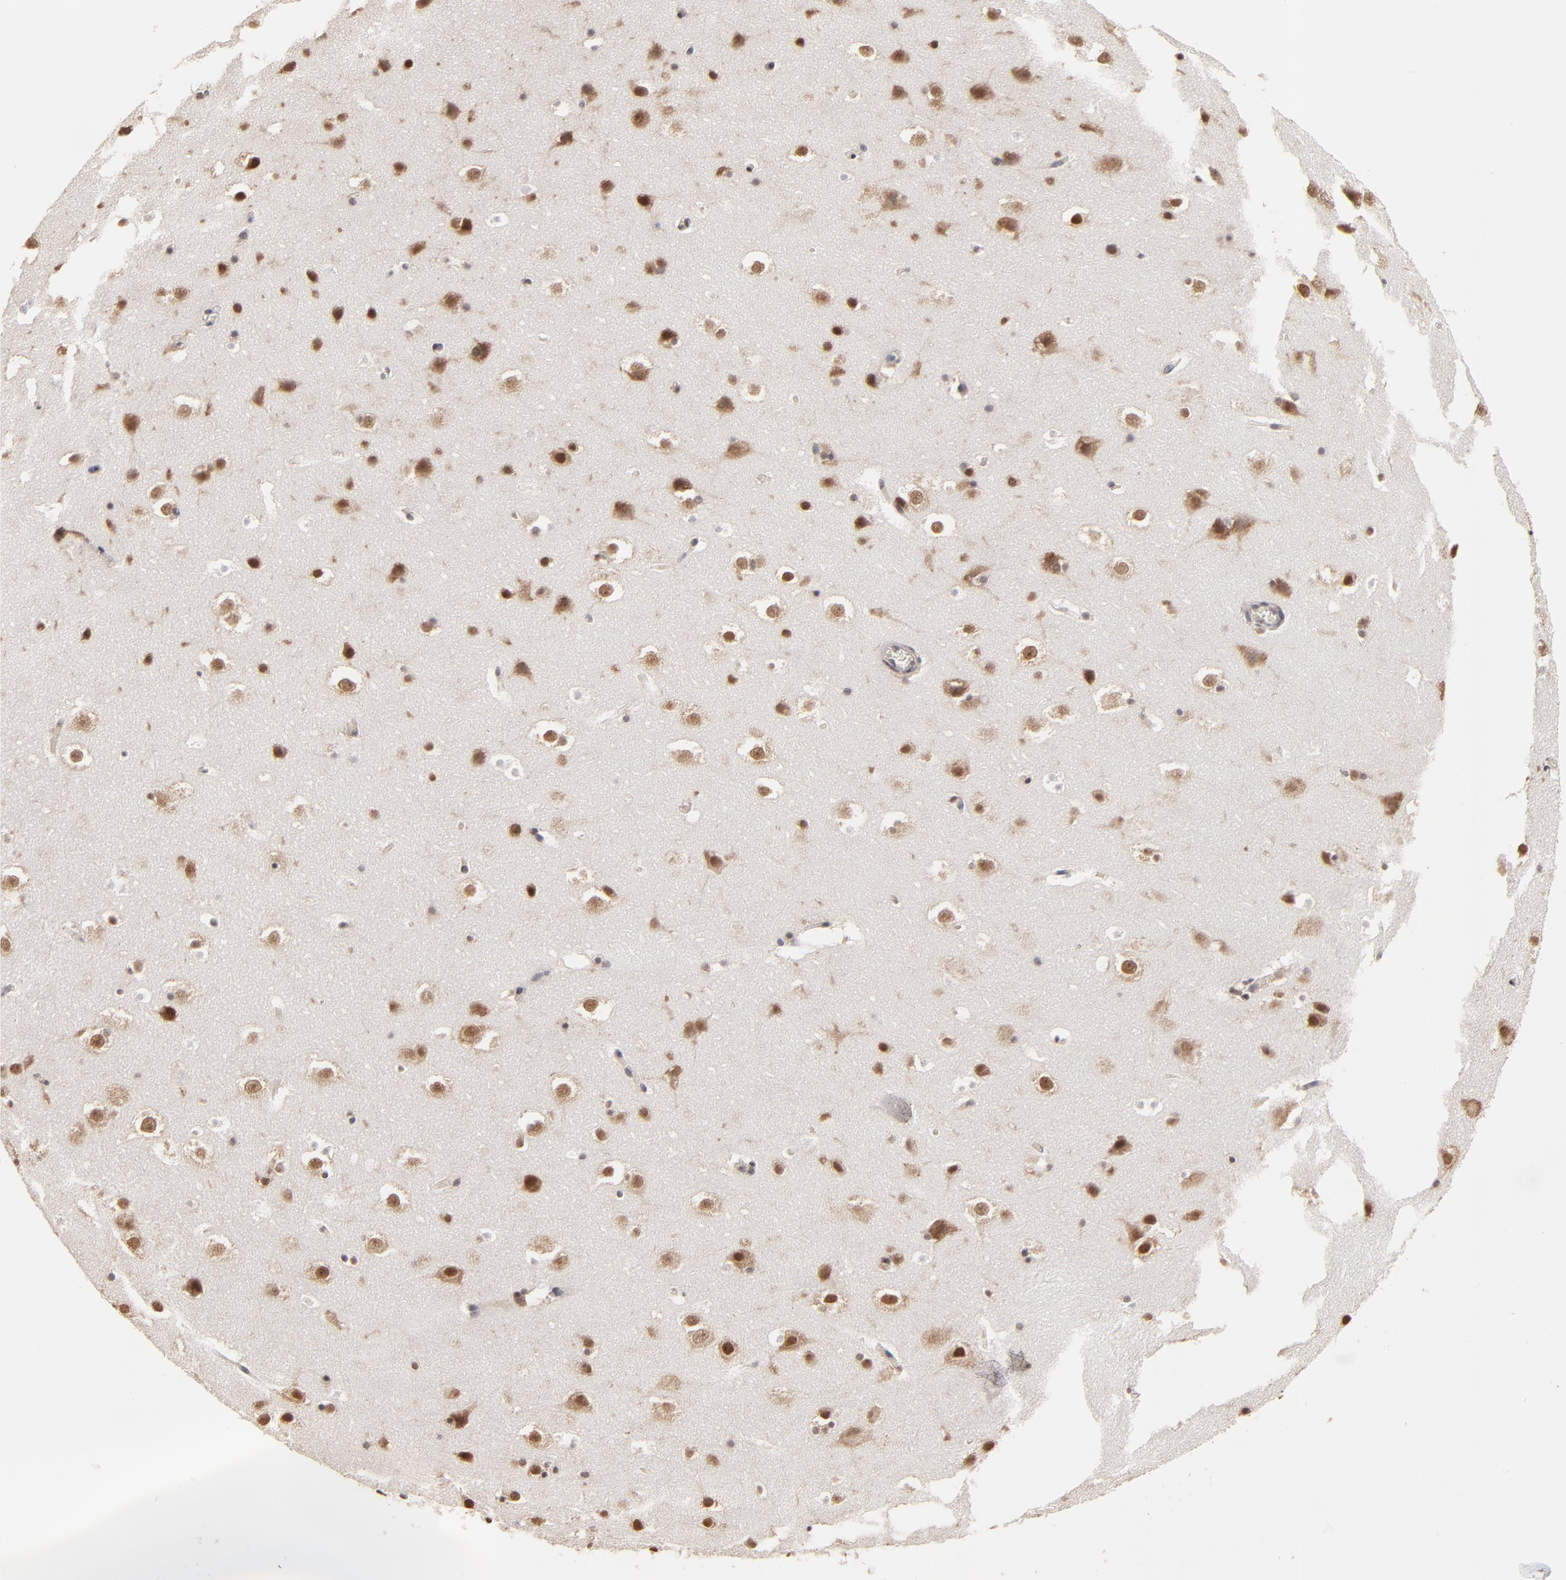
{"staining": {"intensity": "weak", "quantity": "25%-75%", "location": "nuclear"}, "tissue": "hippocampus", "cell_type": "Glial cells", "image_type": "normal", "snomed": [{"axis": "morphology", "description": "Normal tissue, NOS"}, {"axis": "topography", "description": "Hippocampus"}], "caption": "Hippocampus stained with immunohistochemistry reveals weak nuclear expression in approximately 25%-75% of glial cells.", "gene": "BRPF1", "patient": {"sex": "male", "age": 45}}